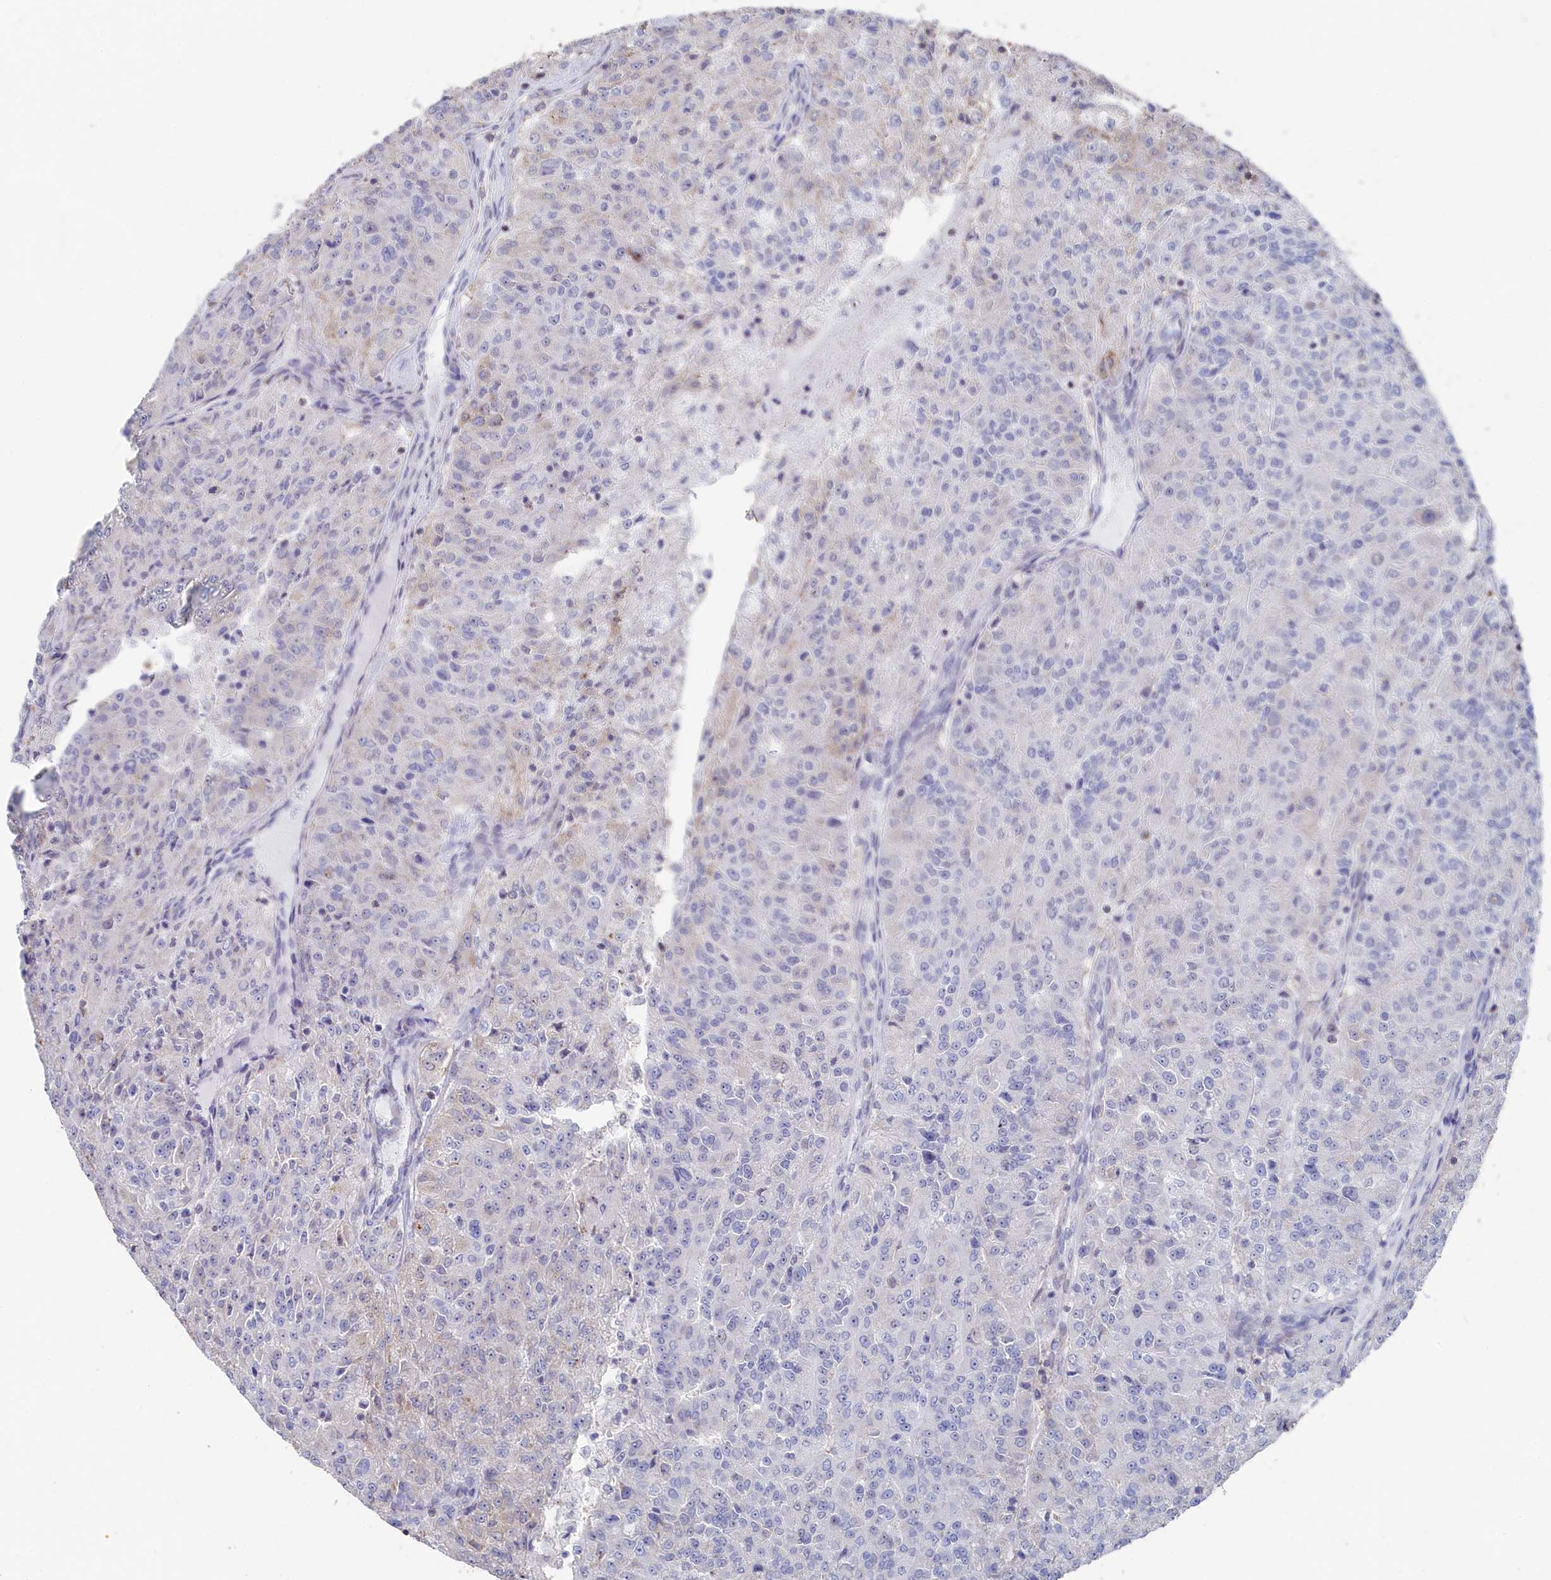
{"staining": {"intensity": "negative", "quantity": "none", "location": "none"}, "tissue": "renal cancer", "cell_type": "Tumor cells", "image_type": "cancer", "snomed": [{"axis": "morphology", "description": "Adenocarcinoma, NOS"}, {"axis": "topography", "description": "Kidney"}], "caption": "Human renal cancer (adenocarcinoma) stained for a protein using immunohistochemistry demonstrates no staining in tumor cells.", "gene": "SEMG2", "patient": {"sex": "female", "age": 63}}